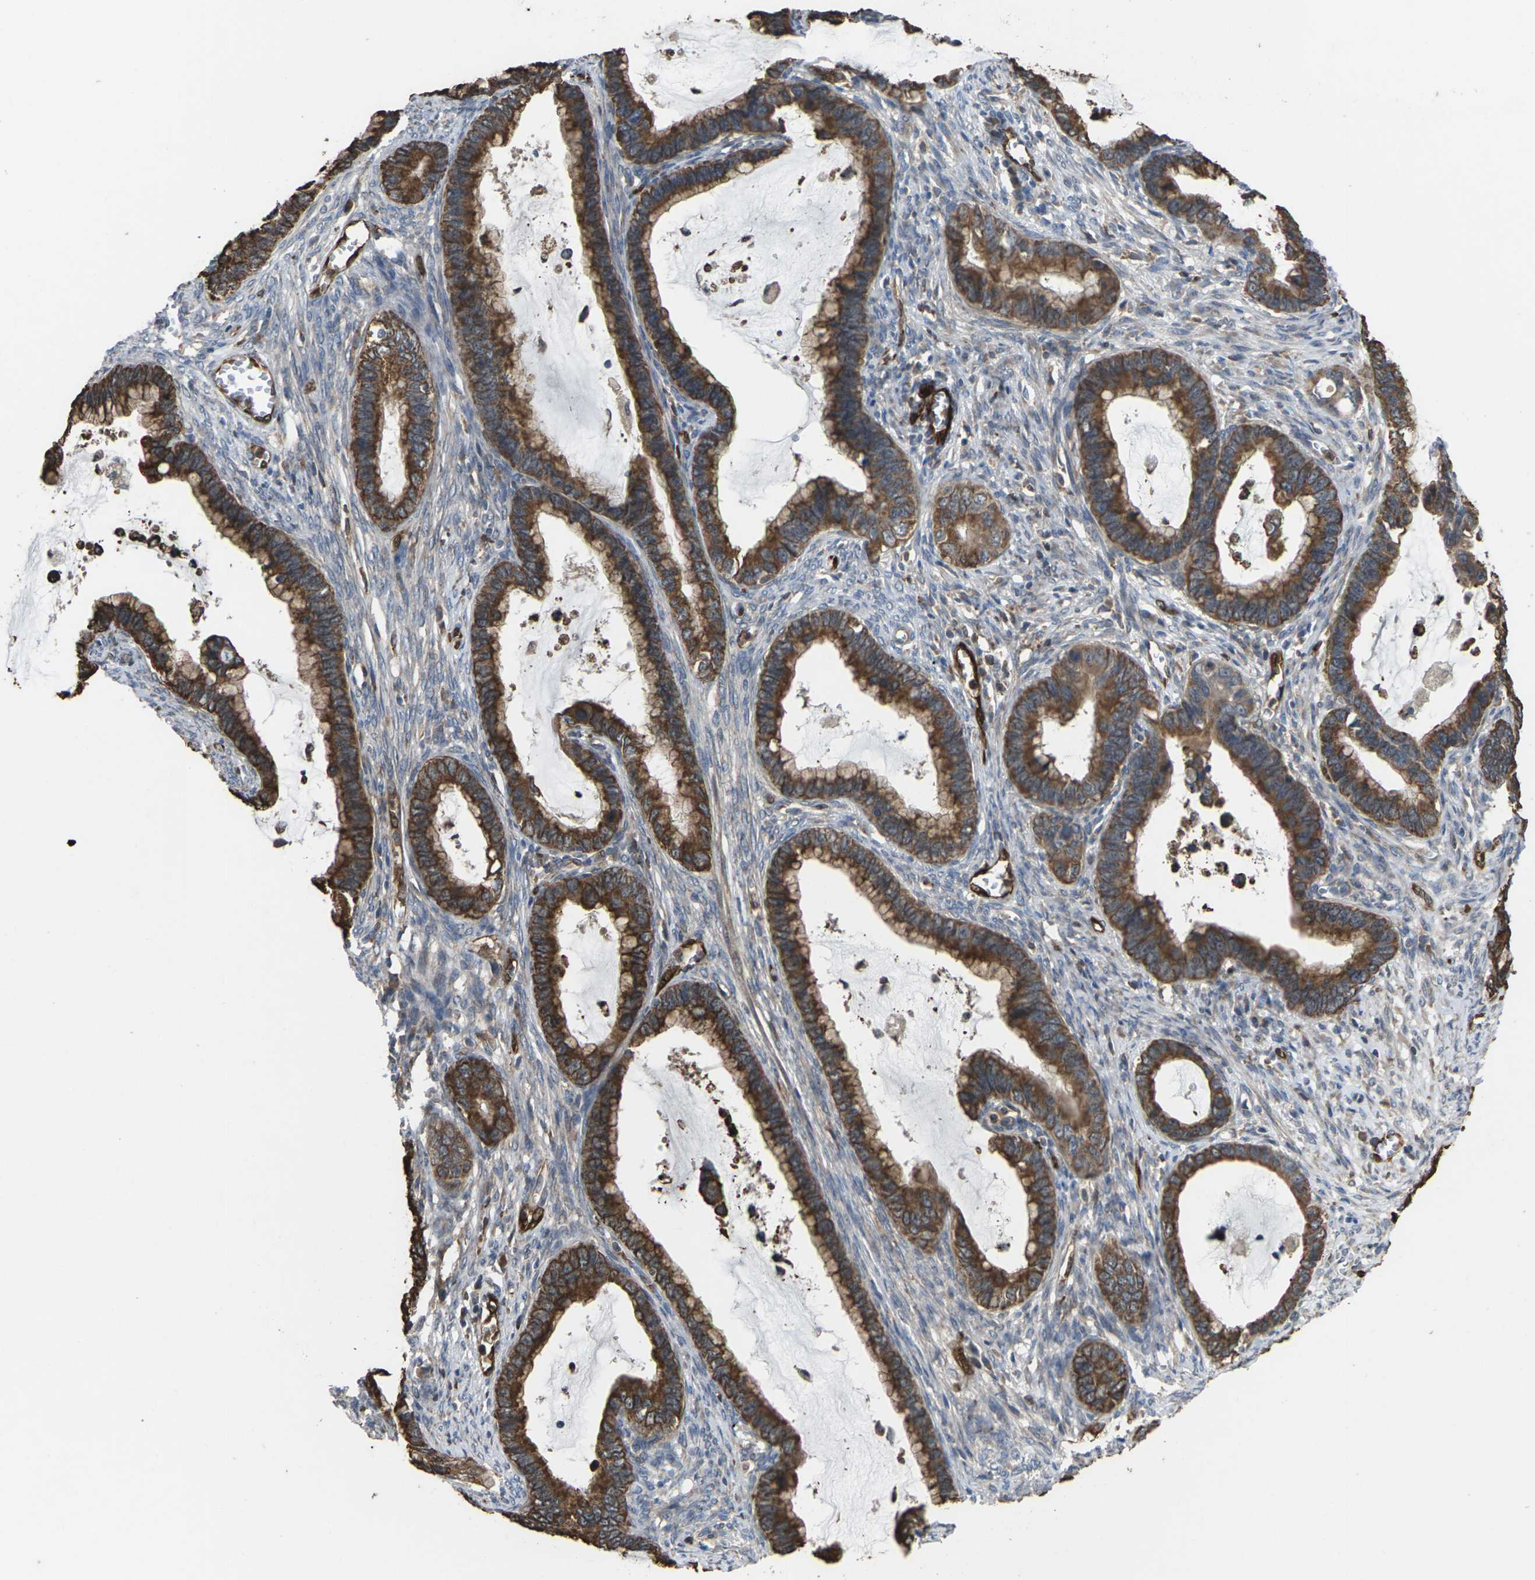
{"staining": {"intensity": "strong", "quantity": ">75%", "location": "cytoplasmic/membranous"}, "tissue": "cervical cancer", "cell_type": "Tumor cells", "image_type": "cancer", "snomed": [{"axis": "morphology", "description": "Adenocarcinoma, NOS"}, {"axis": "topography", "description": "Cervix"}], "caption": "There is high levels of strong cytoplasmic/membranous expression in tumor cells of cervical cancer (adenocarcinoma), as demonstrated by immunohistochemical staining (brown color).", "gene": "TIAM1", "patient": {"sex": "female", "age": 44}}